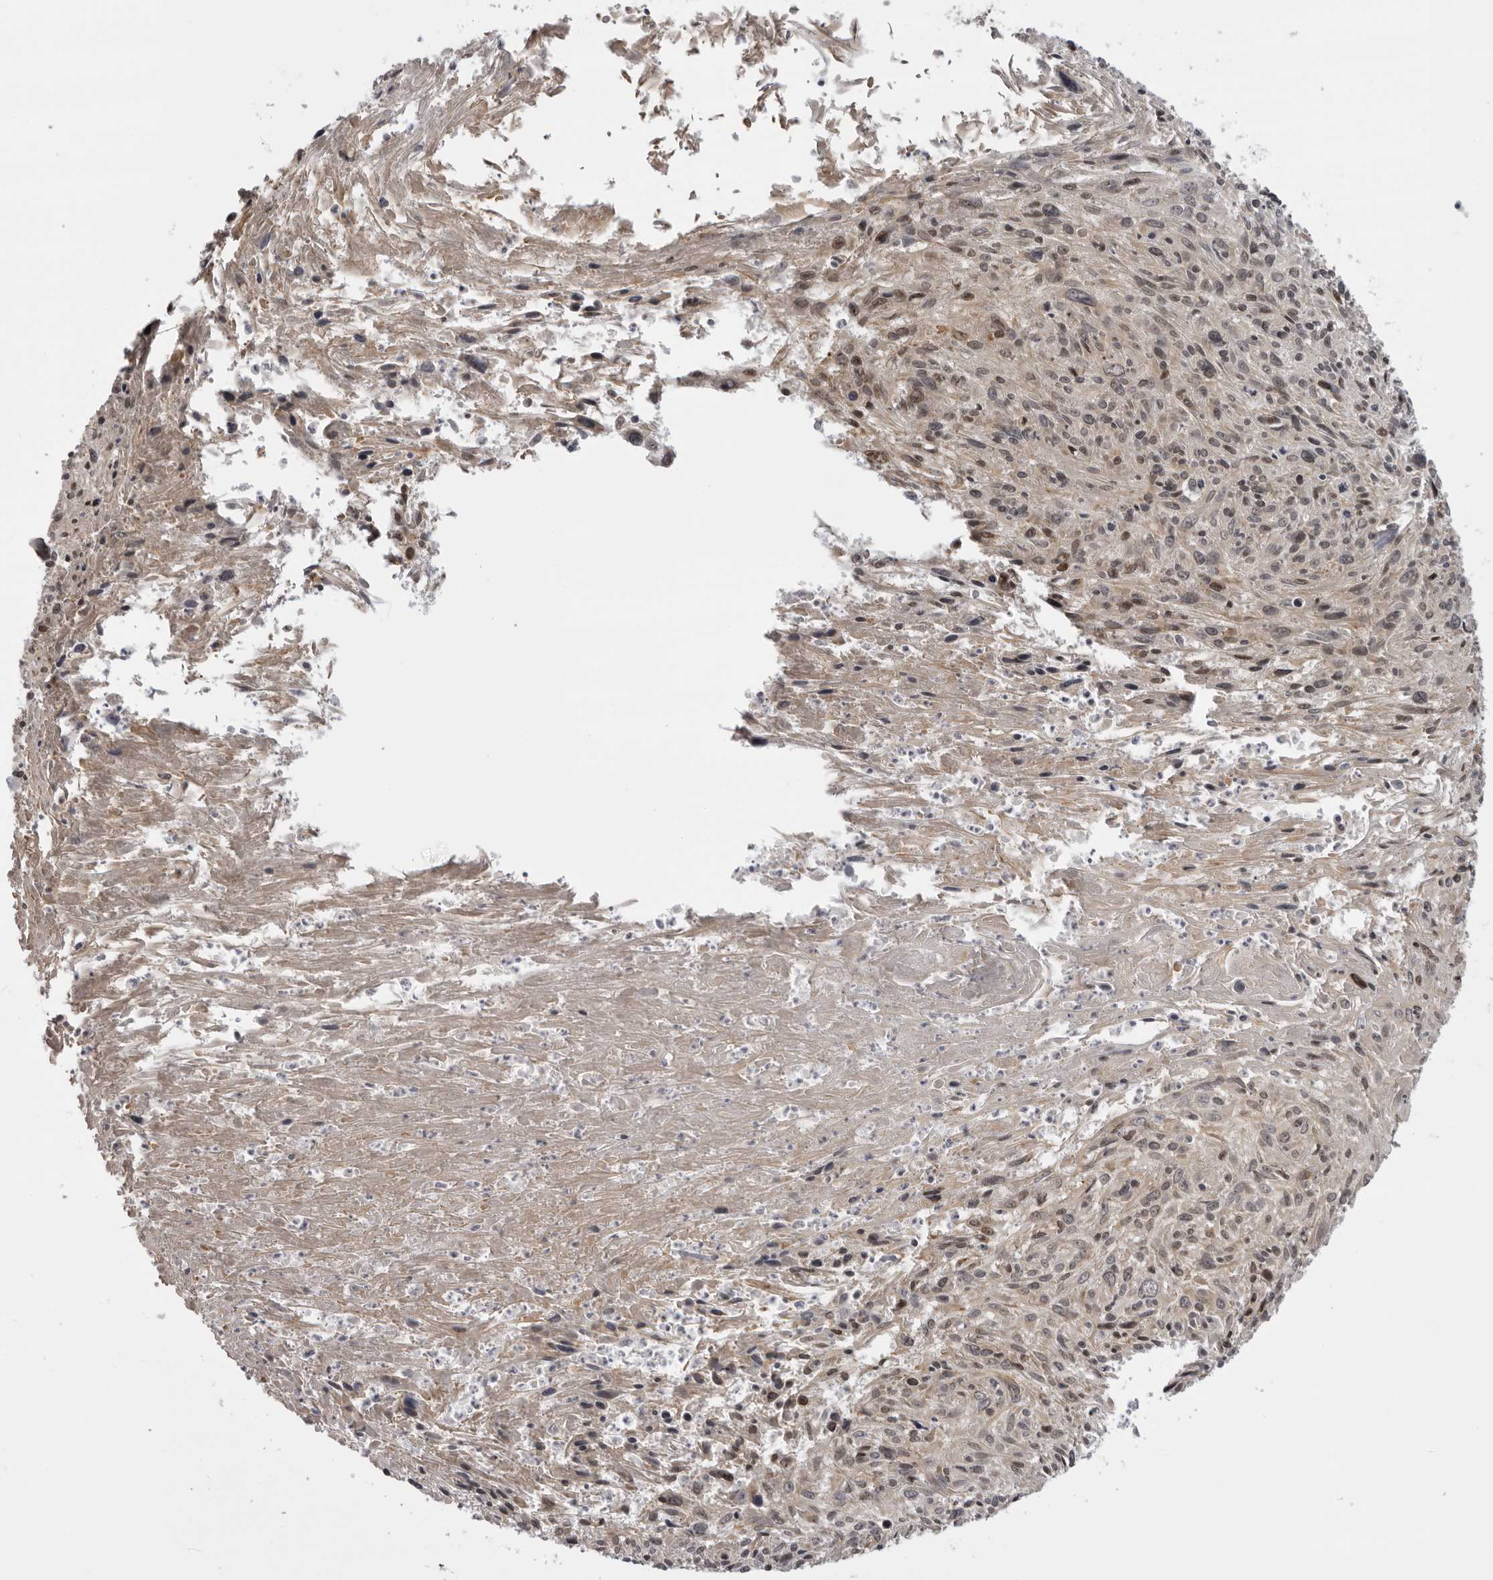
{"staining": {"intensity": "negative", "quantity": "none", "location": "none"}, "tissue": "cervical cancer", "cell_type": "Tumor cells", "image_type": "cancer", "snomed": [{"axis": "morphology", "description": "Squamous cell carcinoma, NOS"}, {"axis": "topography", "description": "Cervix"}], "caption": "A micrograph of cervical cancer (squamous cell carcinoma) stained for a protein shows no brown staining in tumor cells. (DAB (3,3'-diaminobenzidine) immunohistochemistry, high magnification).", "gene": "DNAH14", "patient": {"sex": "female", "age": 51}}